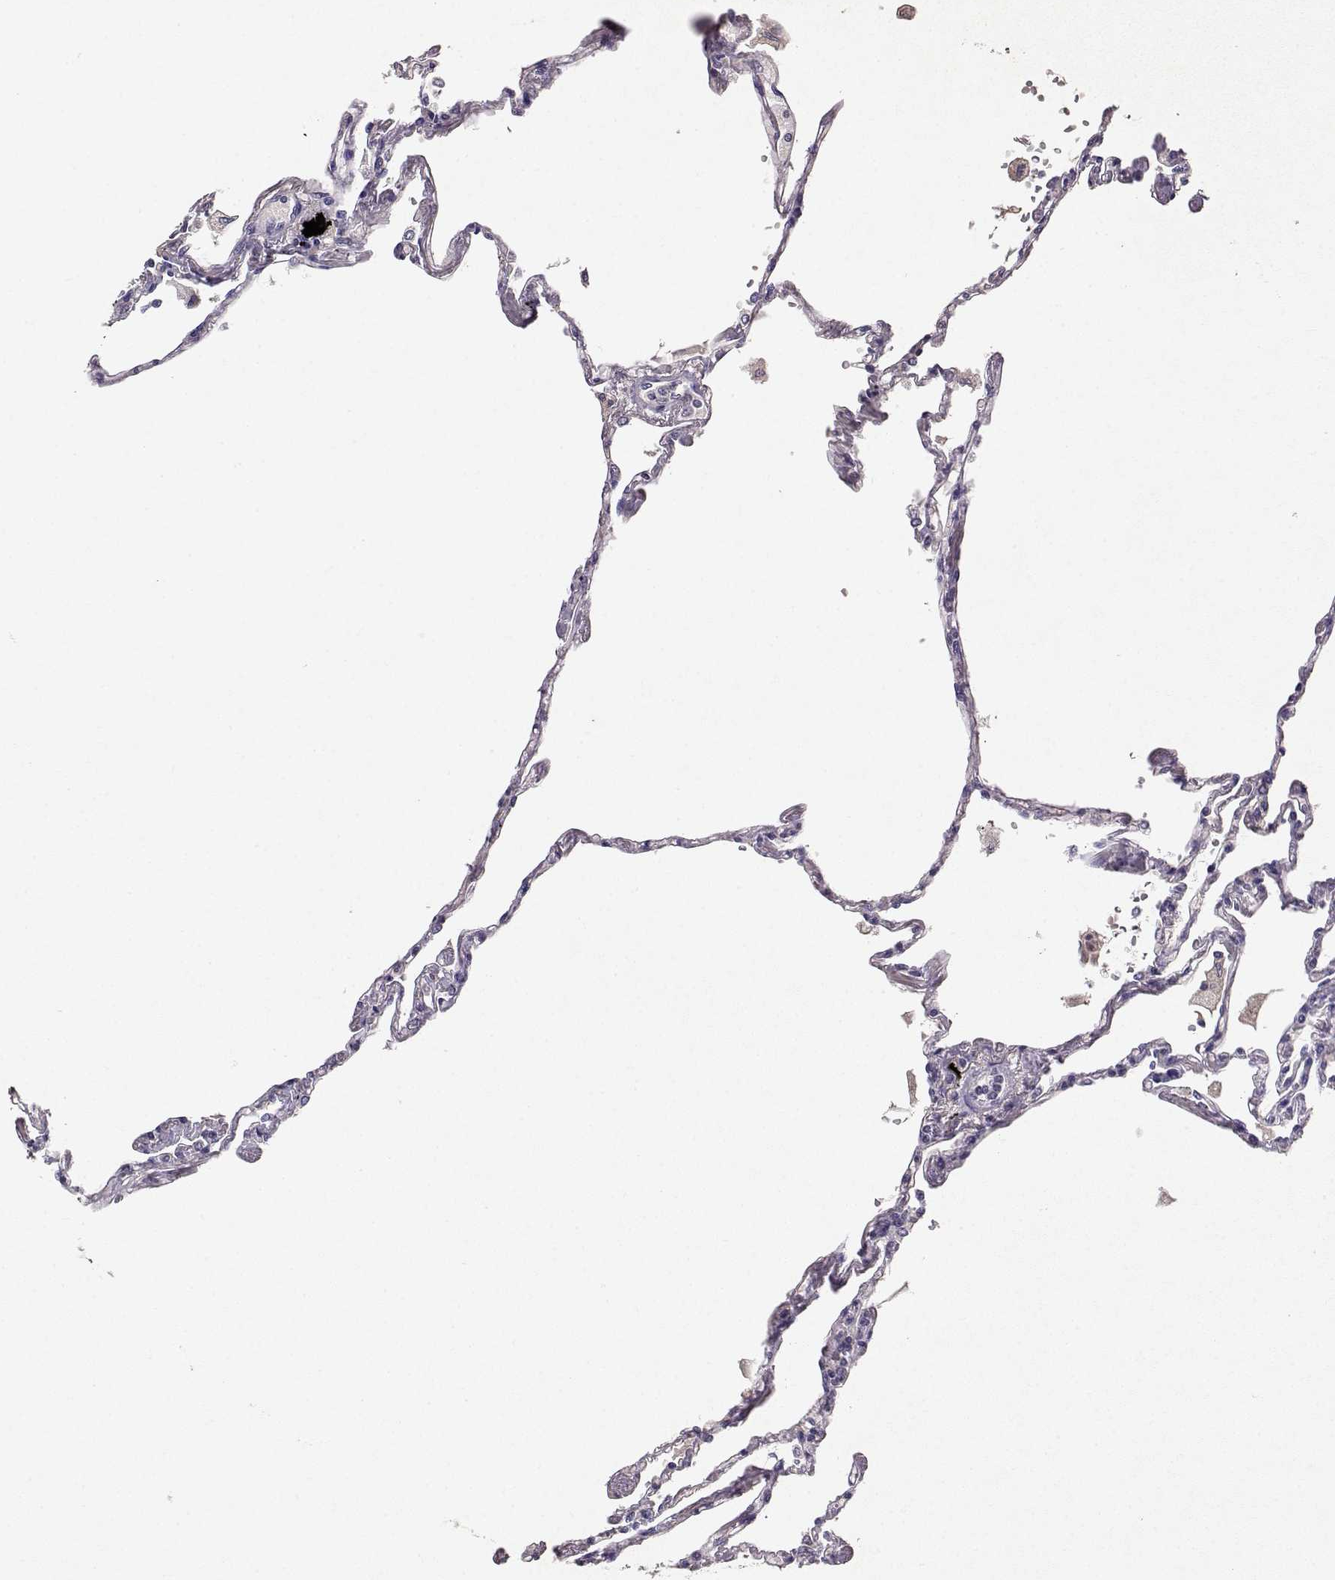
{"staining": {"intensity": "negative", "quantity": "none", "location": "none"}, "tissue": "lung", "cell_type": "Alveolar cells", "image_type": "normal", "snomed": [{"axis": "morphology", "description": "Normal tissue, NOS"}, {"axis": "topography", "description": "Lung"}], "caption": "The photomicrograph exhibits no staining of alveolar cells in unremarkable lung.", "gene": "TACR1", "patient": {"sex": "female", "age": 67}}